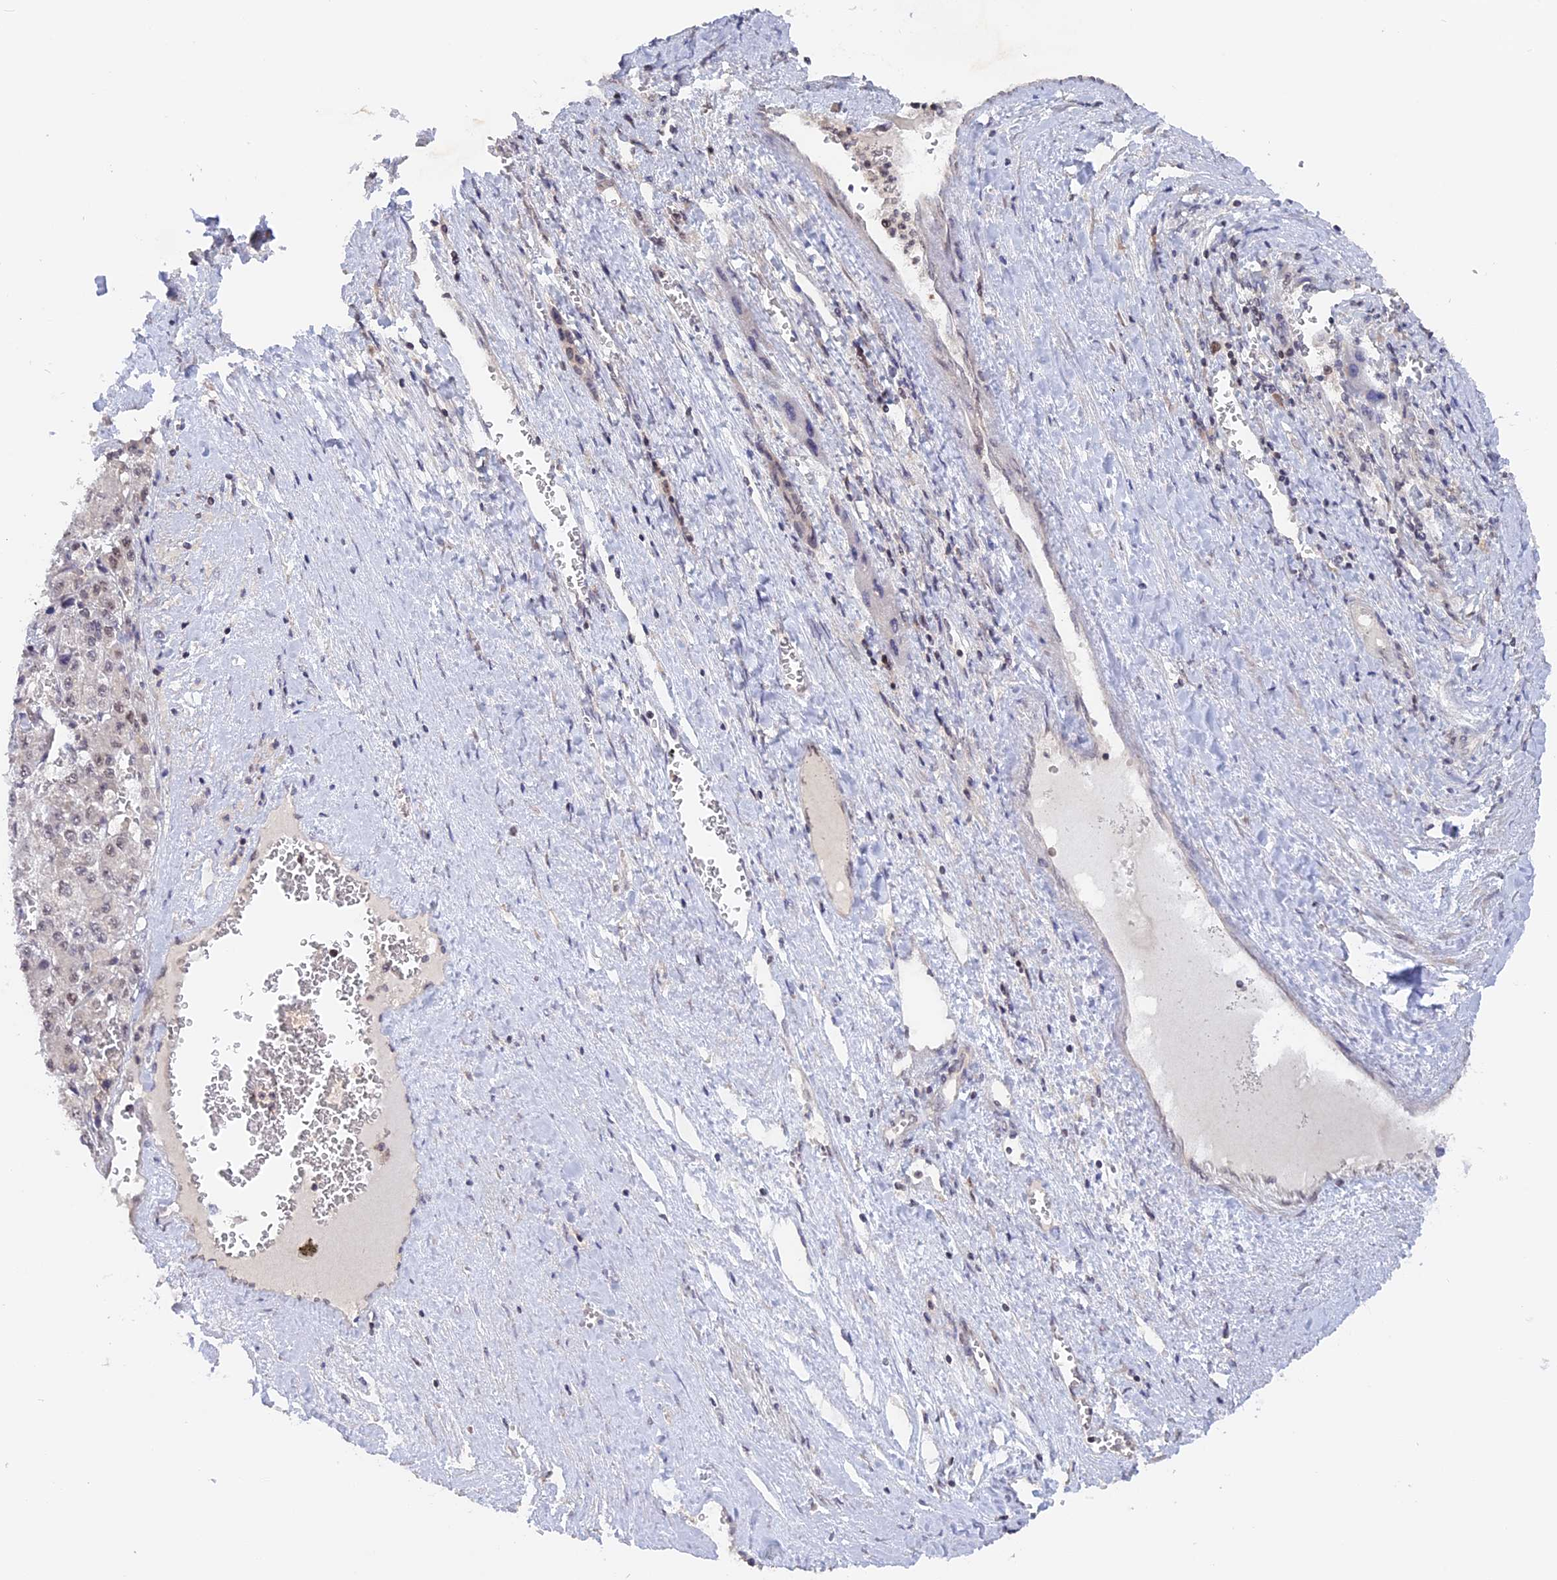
{"staining": {"intensity": "weak", "quantity": "<25%", "location": "nuclear"}, "tissue": "liver cancer", "cell_type": "Tumor cells", "image_type": "cancer", "snomed": [{"axis": "morphology", "description": "Carcinoma, Hepatocellular, NOS"}, {"axis": "topography", "description": "Liver"}], "caption": "Liver hepatocellular carcinoma was stained to show a protein in brown. There is no significant expression in tumor cells.", "gene": "RFC5", "patient": {"sex": "female", "age": 73}}